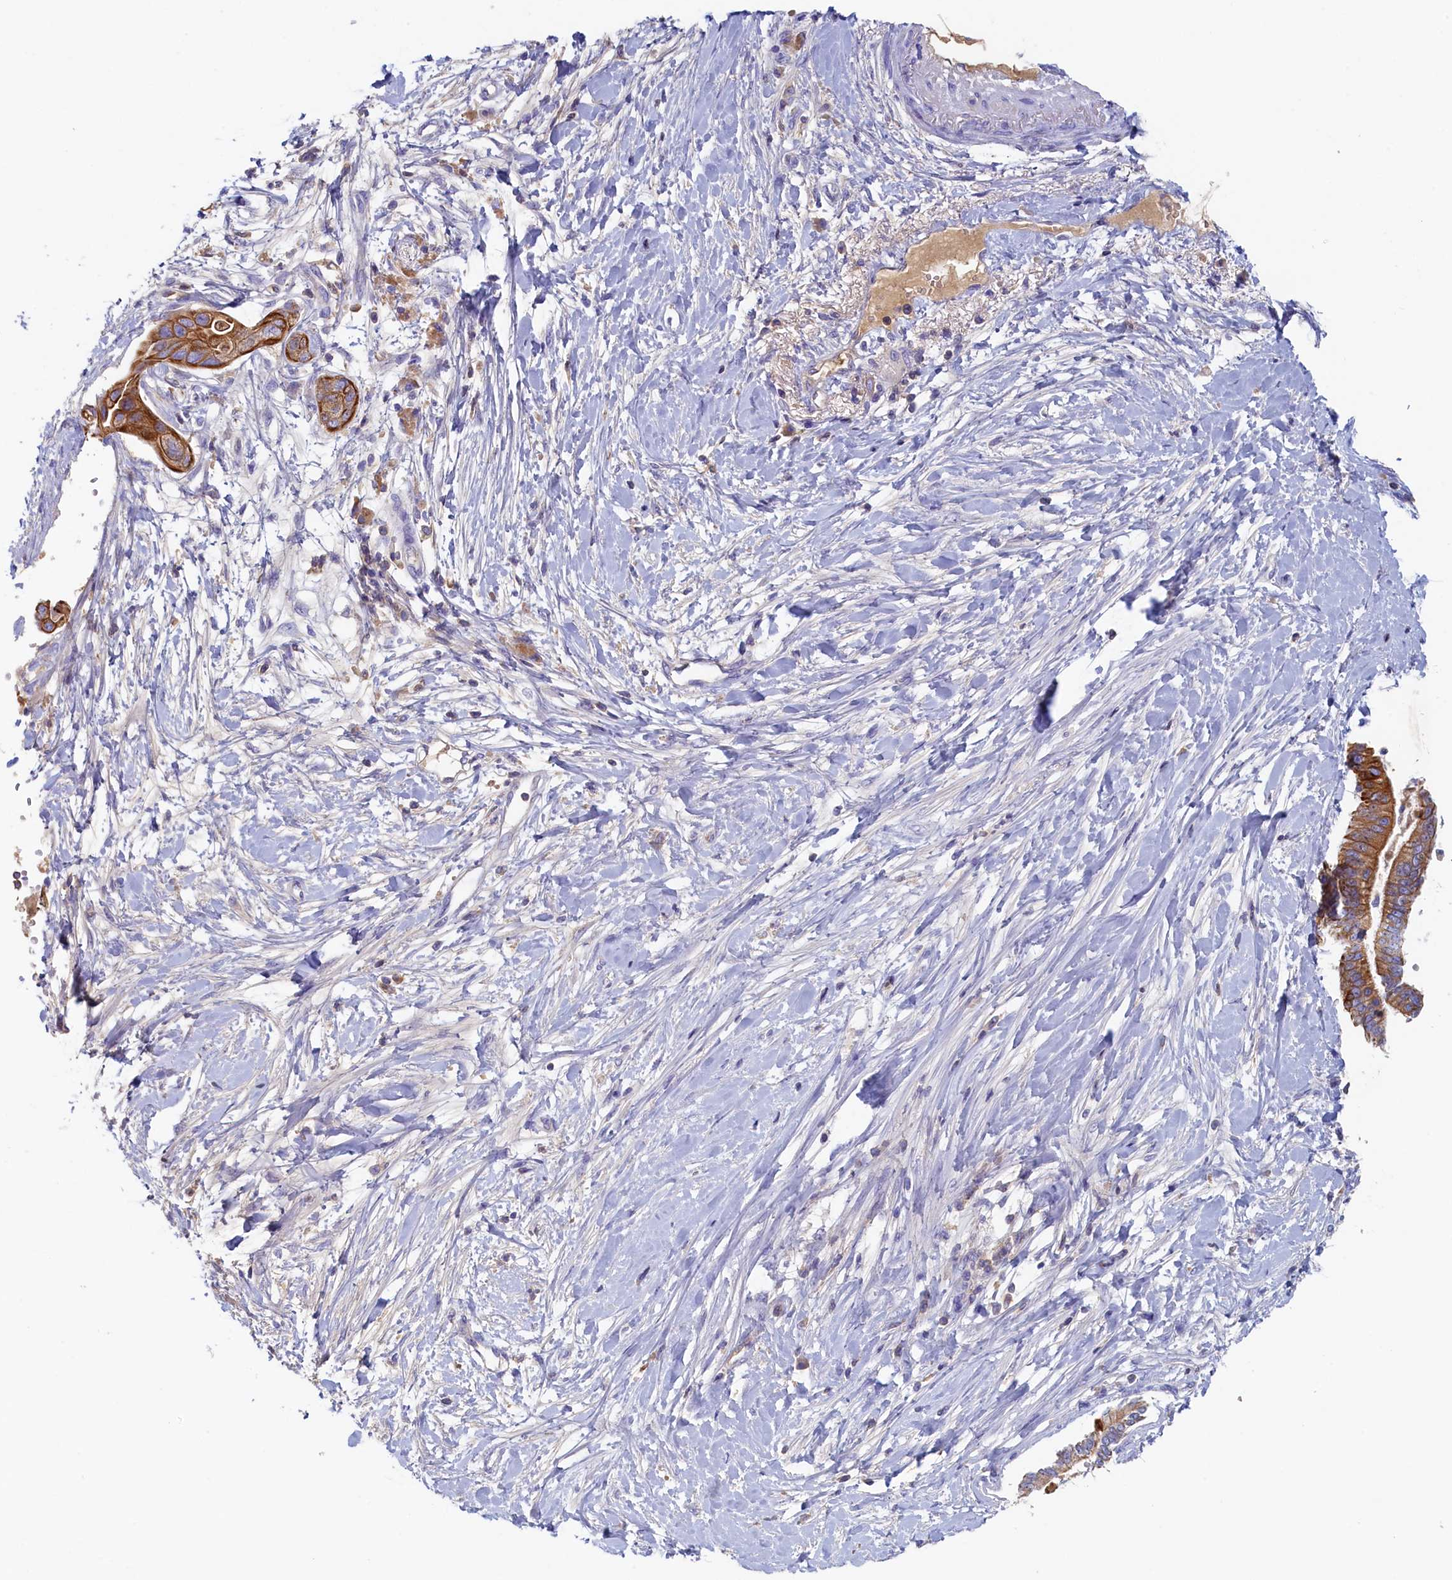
{"staining": {"intensity": "moderate", "quantity": ">75%", "location": "cytoplasmic/membranous"}, "tissue": "pancreatic cancer", "cell_type": "Tumor cells", "image_type": "cancer", "snomed": [{"axis": "morphology", "description": "Adenocarcinoma, NOS"}, {"axis": "topography", "description": "Pancreas"}], "caption": "A brown stain shows moderate cytoplasmic/membranous expression of a protein in adenocarcinoma (pancreatic) tumor cells. (DAB (3,3'-diaminobenzidine) = brown stain, brightfield microscopy at high magnification).", "gene": "GUCA1C", "patient": {"sex": "male", "age": 68}}